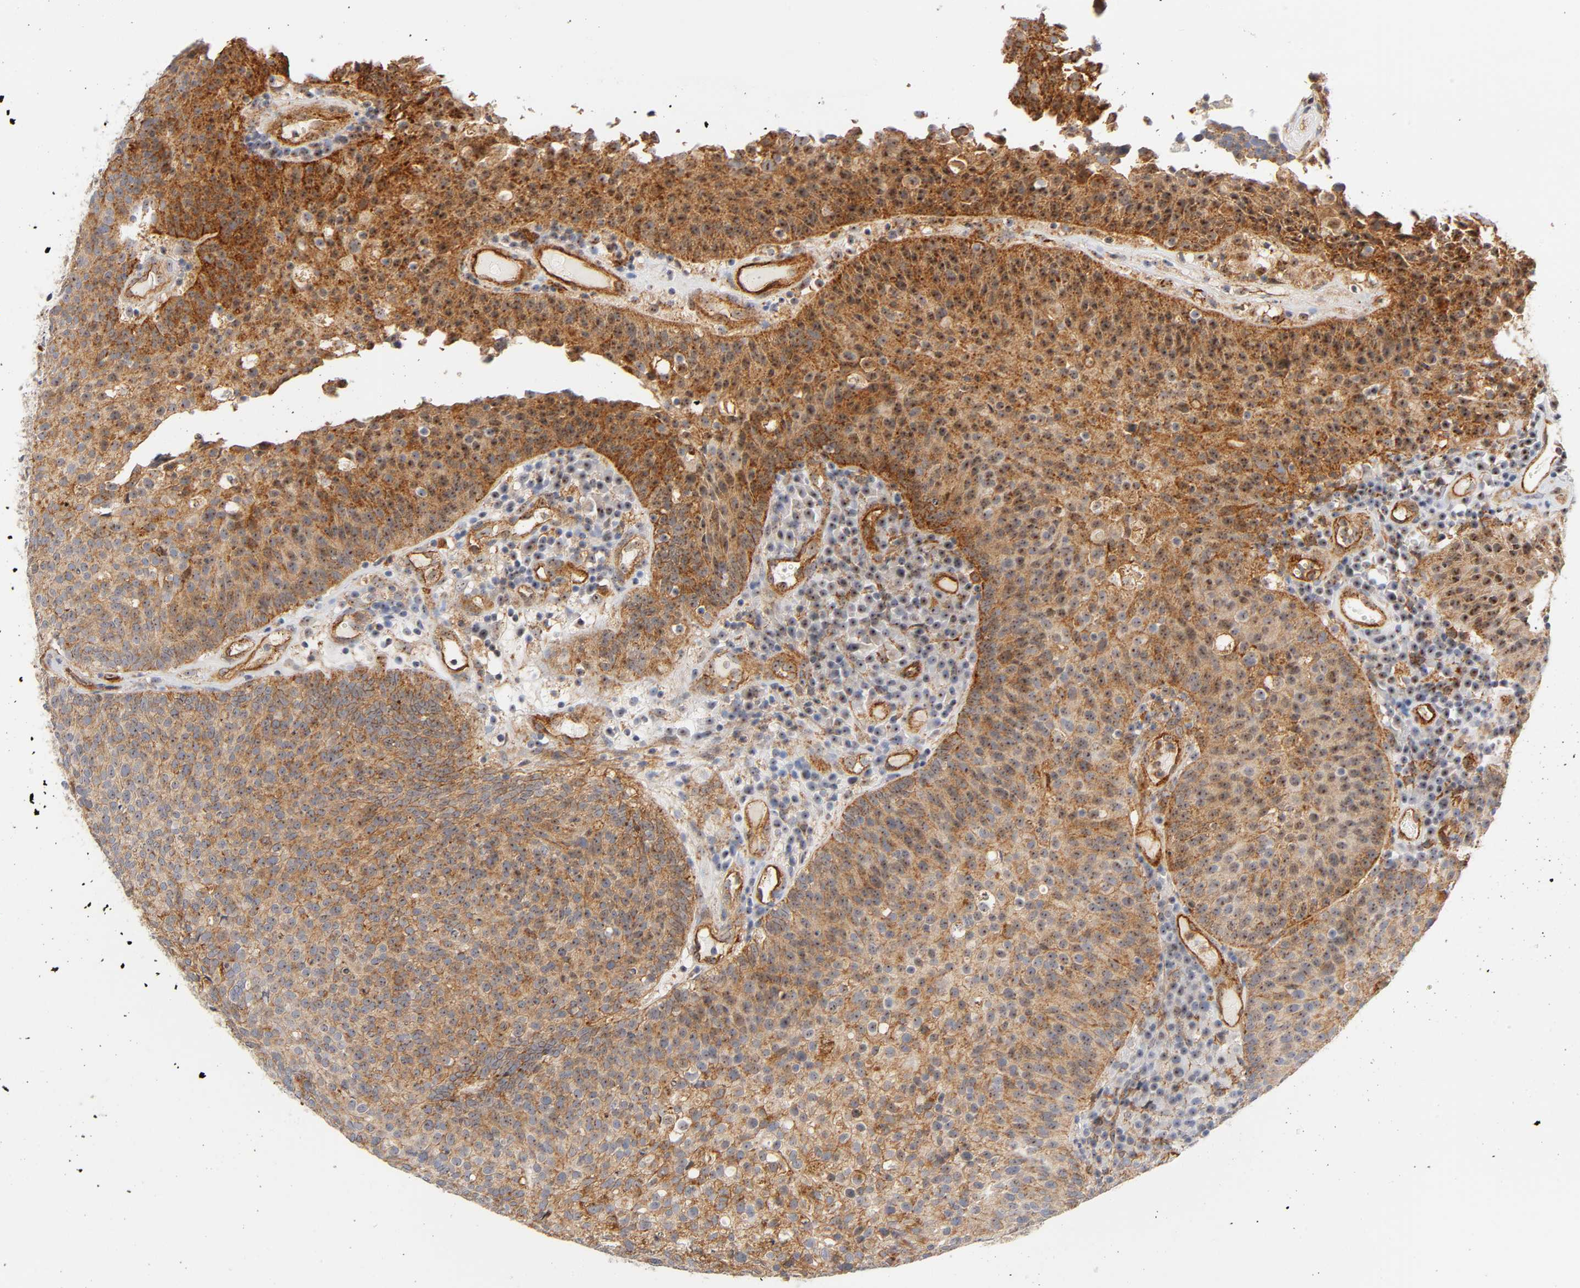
{"staining": {"intensity": "strong", "quantity": ">75%", "location": "cytoplasmic/membranous,nuclear"}, "tissue": "urothelial cancer", "cell_type": "Tumor cells", "image_type": "cancer", "snomed": [{"axis": "morphology", "description": "Urothelial carcinoma, Low grade"}, {"axis": "topography", "description": "Urinary bladder"}], "caption": "Strong cytoplasmic/membranous and nuclear protein positivity is appreciated in about >75% of tumor cells in urothelial carcinoma (low-grade).", "gene": "PLD1", "patient": {"sex": "male", "age": 85}}